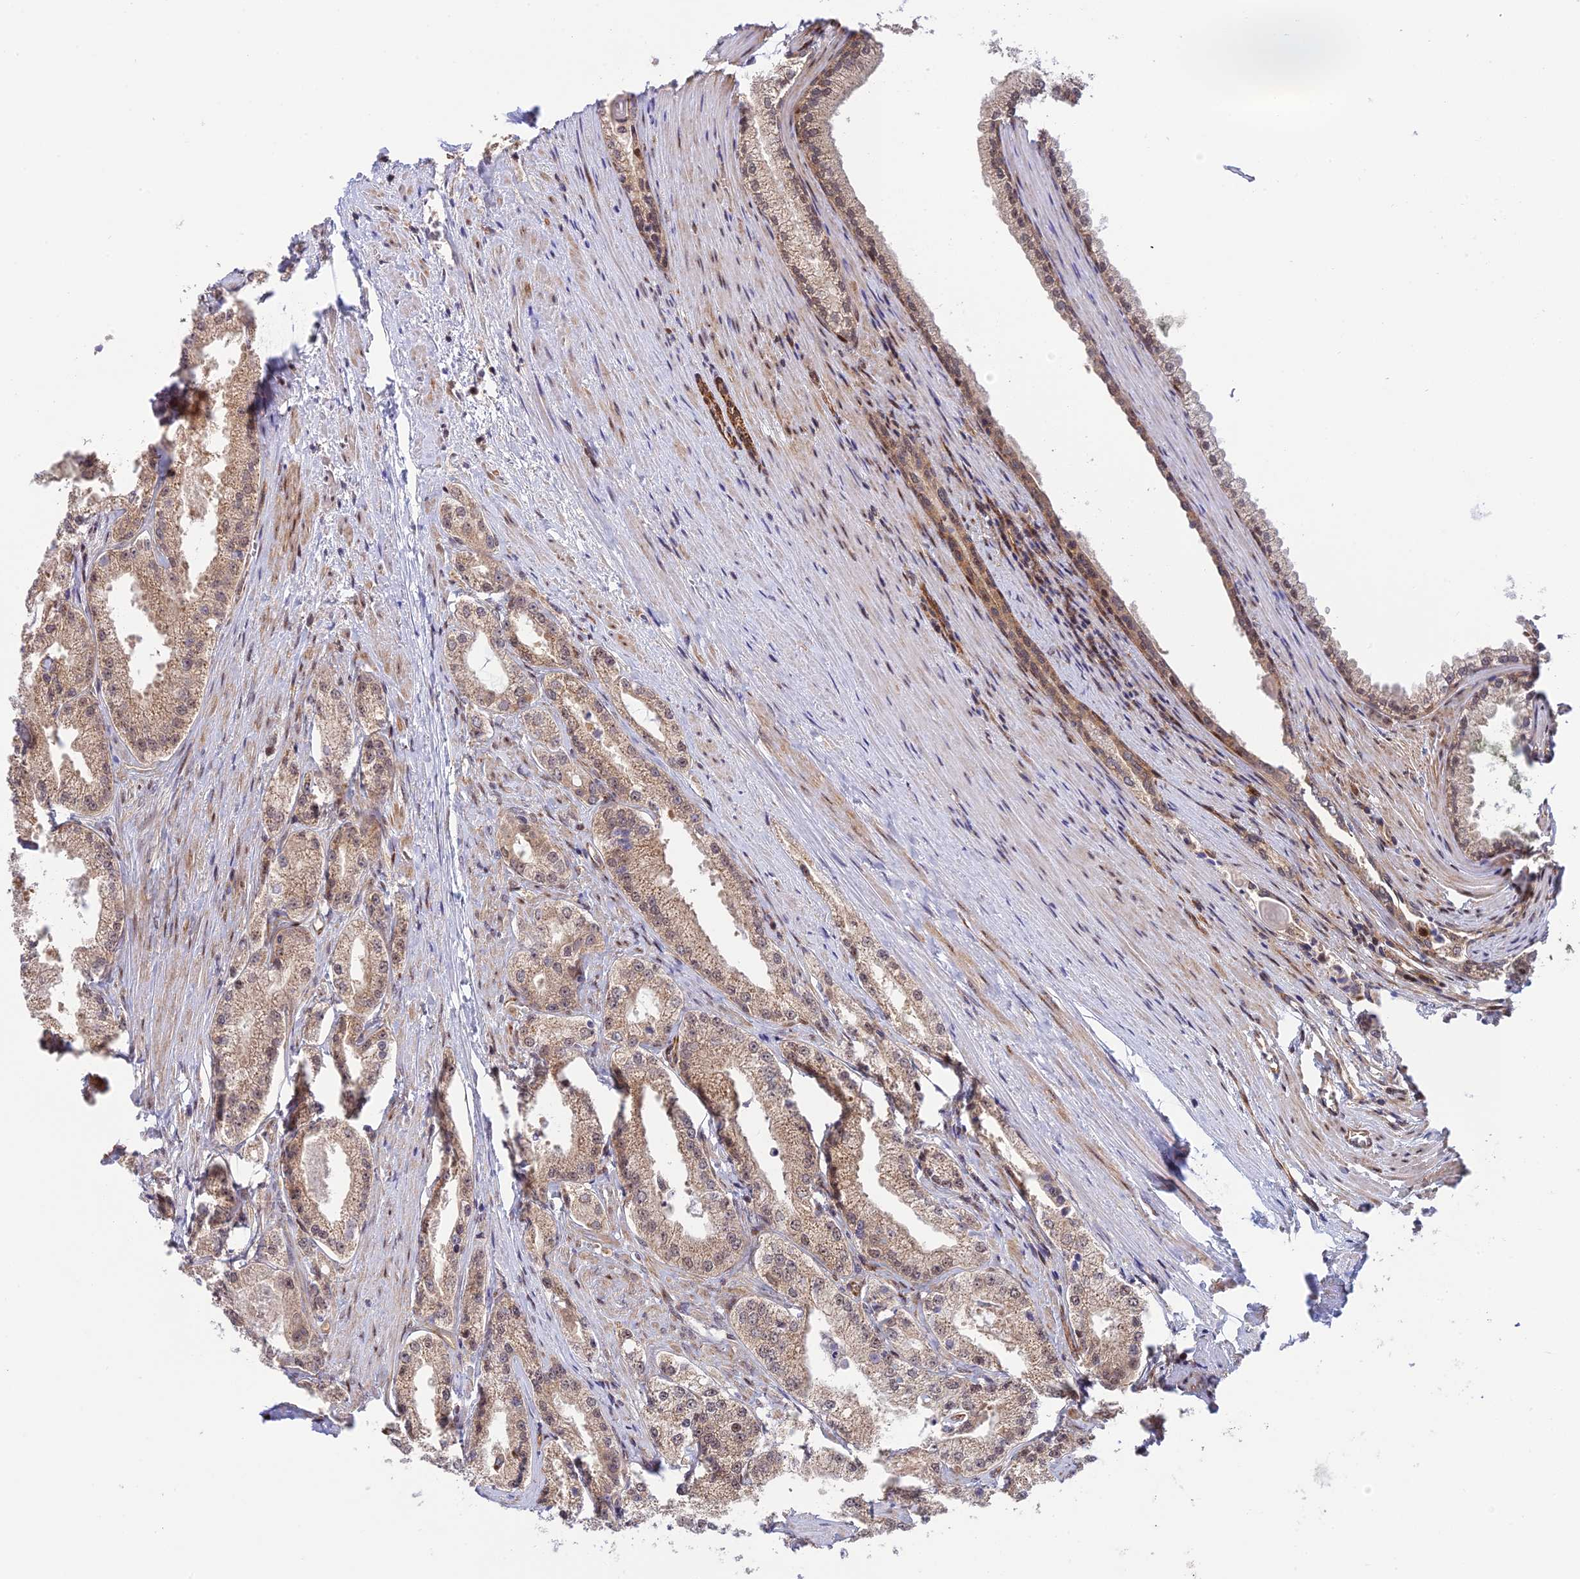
{"staining": {"intensity": "weak", "quantity": ">75%", "location": "cytoplasmic/membranous,nuclear"}, "tissue": "prostate cancer", "cell_type": "Tumor cells", "image_type": "cancer", "snomed": [{"axis": "morphology", "description": "Adenocarcinoma, Low grade"}, {"axis": "topography", "description": "Prostate"}], "caption": "High-power microscopy captured an immunohistochemistry image of prostate cancer (low-grade adenocarcinoma), revealing weak cytoplasmic/membranous and nuclear staining in approximately >75% of tumor cells. The staining is performed using DAB (3,3'-diaminobenzidine) brown chromogen to label protein expression. The nuclei are counter-stained blue using hematoxylin.", "gene": "ZNF584", "patient": {"sex": "male", "age": 69}}